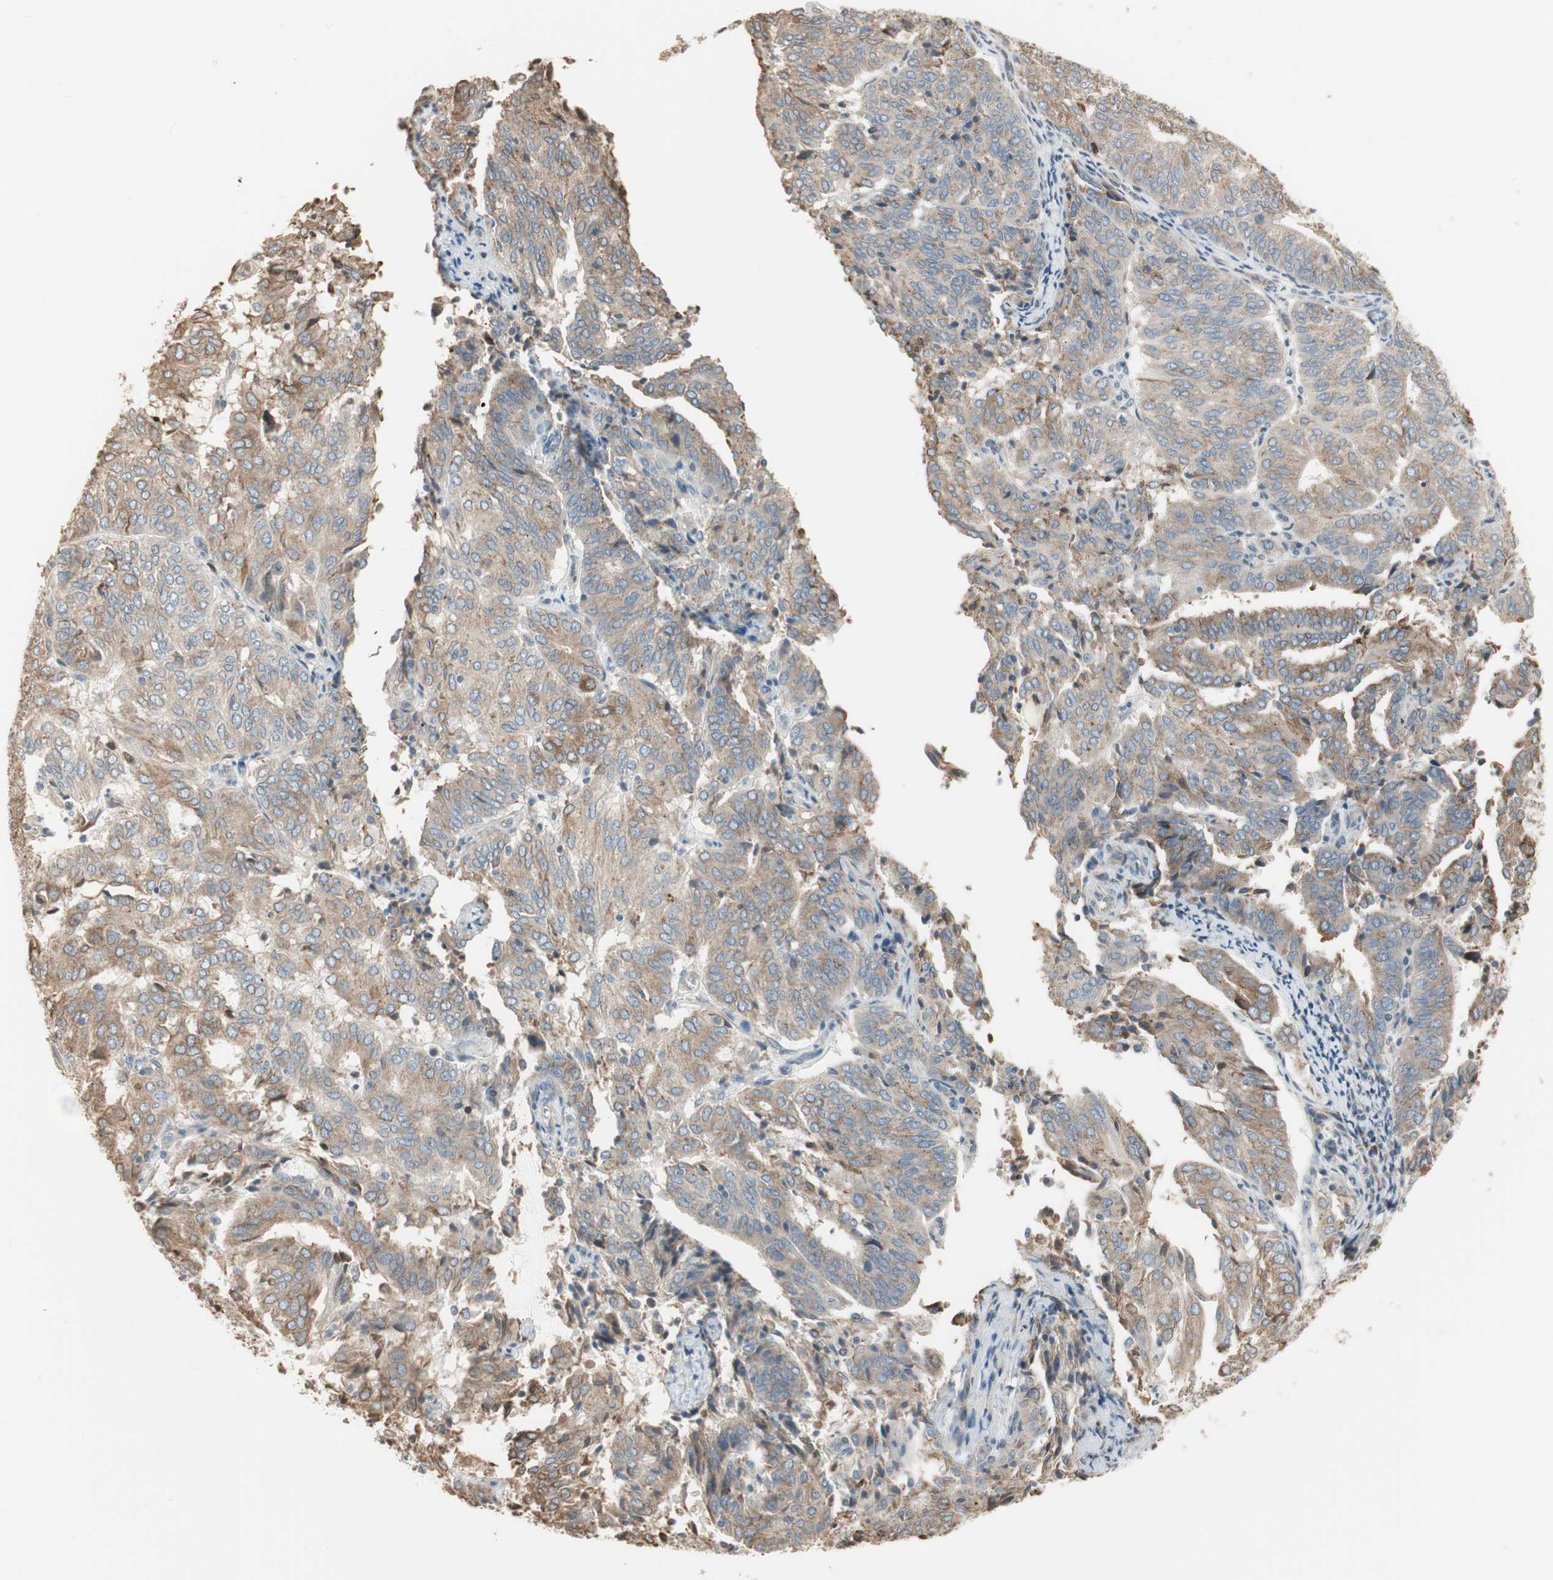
{"staining": {"intensity": "moderate", "quantity": ">75%", "location": "cytoplasmic/membranous"}, "tissue": "endometrial cancer", "cell_type": "Tumor cells", "image_type": "cancer", "snomed": [{"axis": "morphology", "description": "Adenocarcinoma, NOS"}, {"axis": "topography", "description": "Uterus"}], "caption": "Approximately >75% of tumor cells in human endometrial adenocarcinoma exhibit moderate cytoplasmic/membranous protein positivity as visualized by brown immunohistochemical staining.", "gene": "NUCB2", "patient": {"sex": "female", "age": 60}}